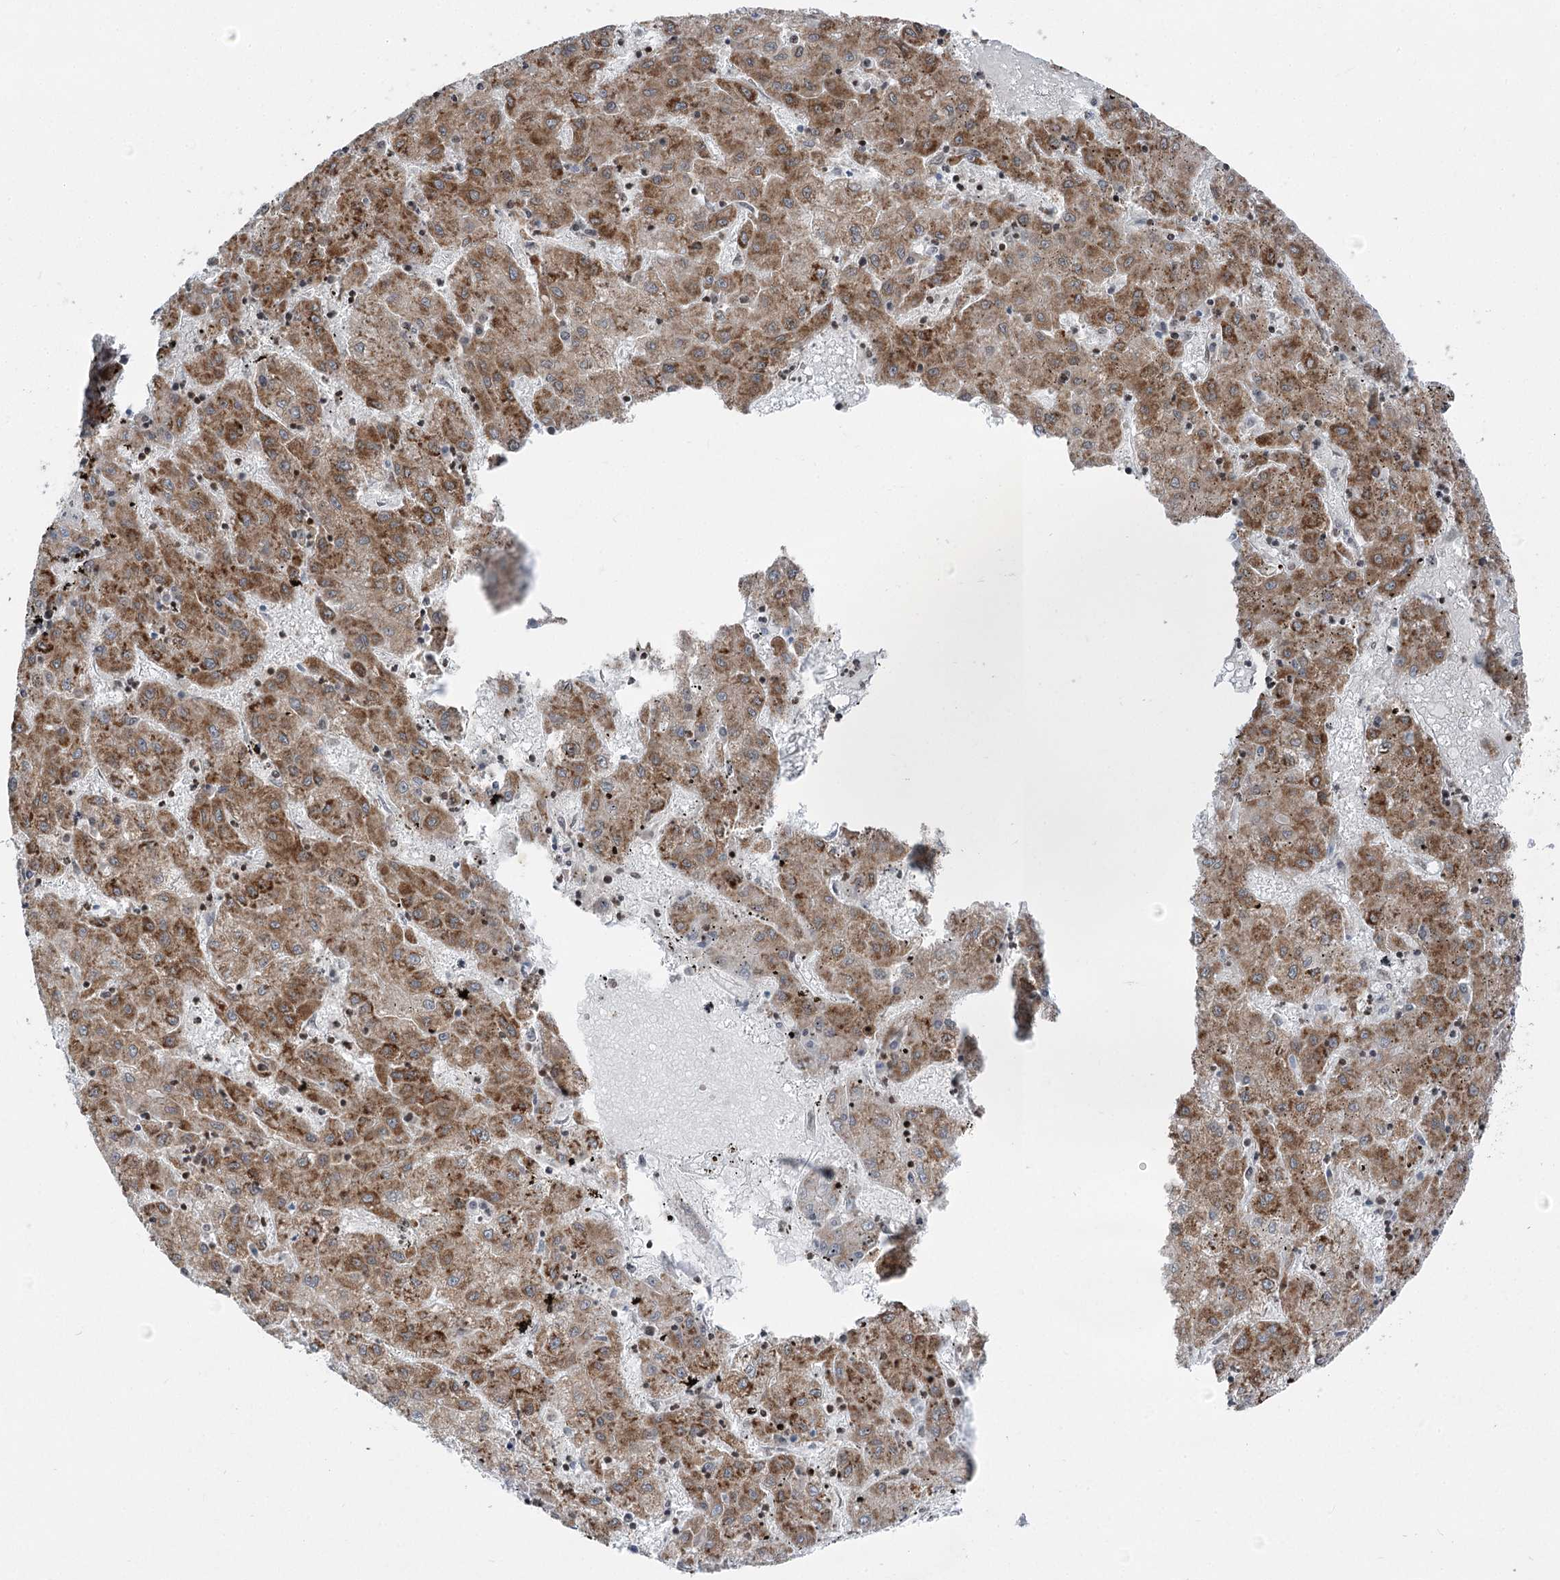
{"staining": {"intensity": "moderate", "quantity": ">75%", "location": "cytoplasmic/membranous"}, "tissue": "liver cancer", "cell_type": "Tumor cells", "image_type": "cancer", "snomed": [{"axis": "morphology", "description": "Carcinoma, Hepatocellular, NOS"}, {"axis": "topography", "description": "Liver"}], "caption": "Liver hepatocellular carcinoma tissue displays moderate cytoplasmic/membranous positivity in approximately >75% of tumor cells", "gene": "CGGBP1", "patient": {"sex": "male", "age": 72}}